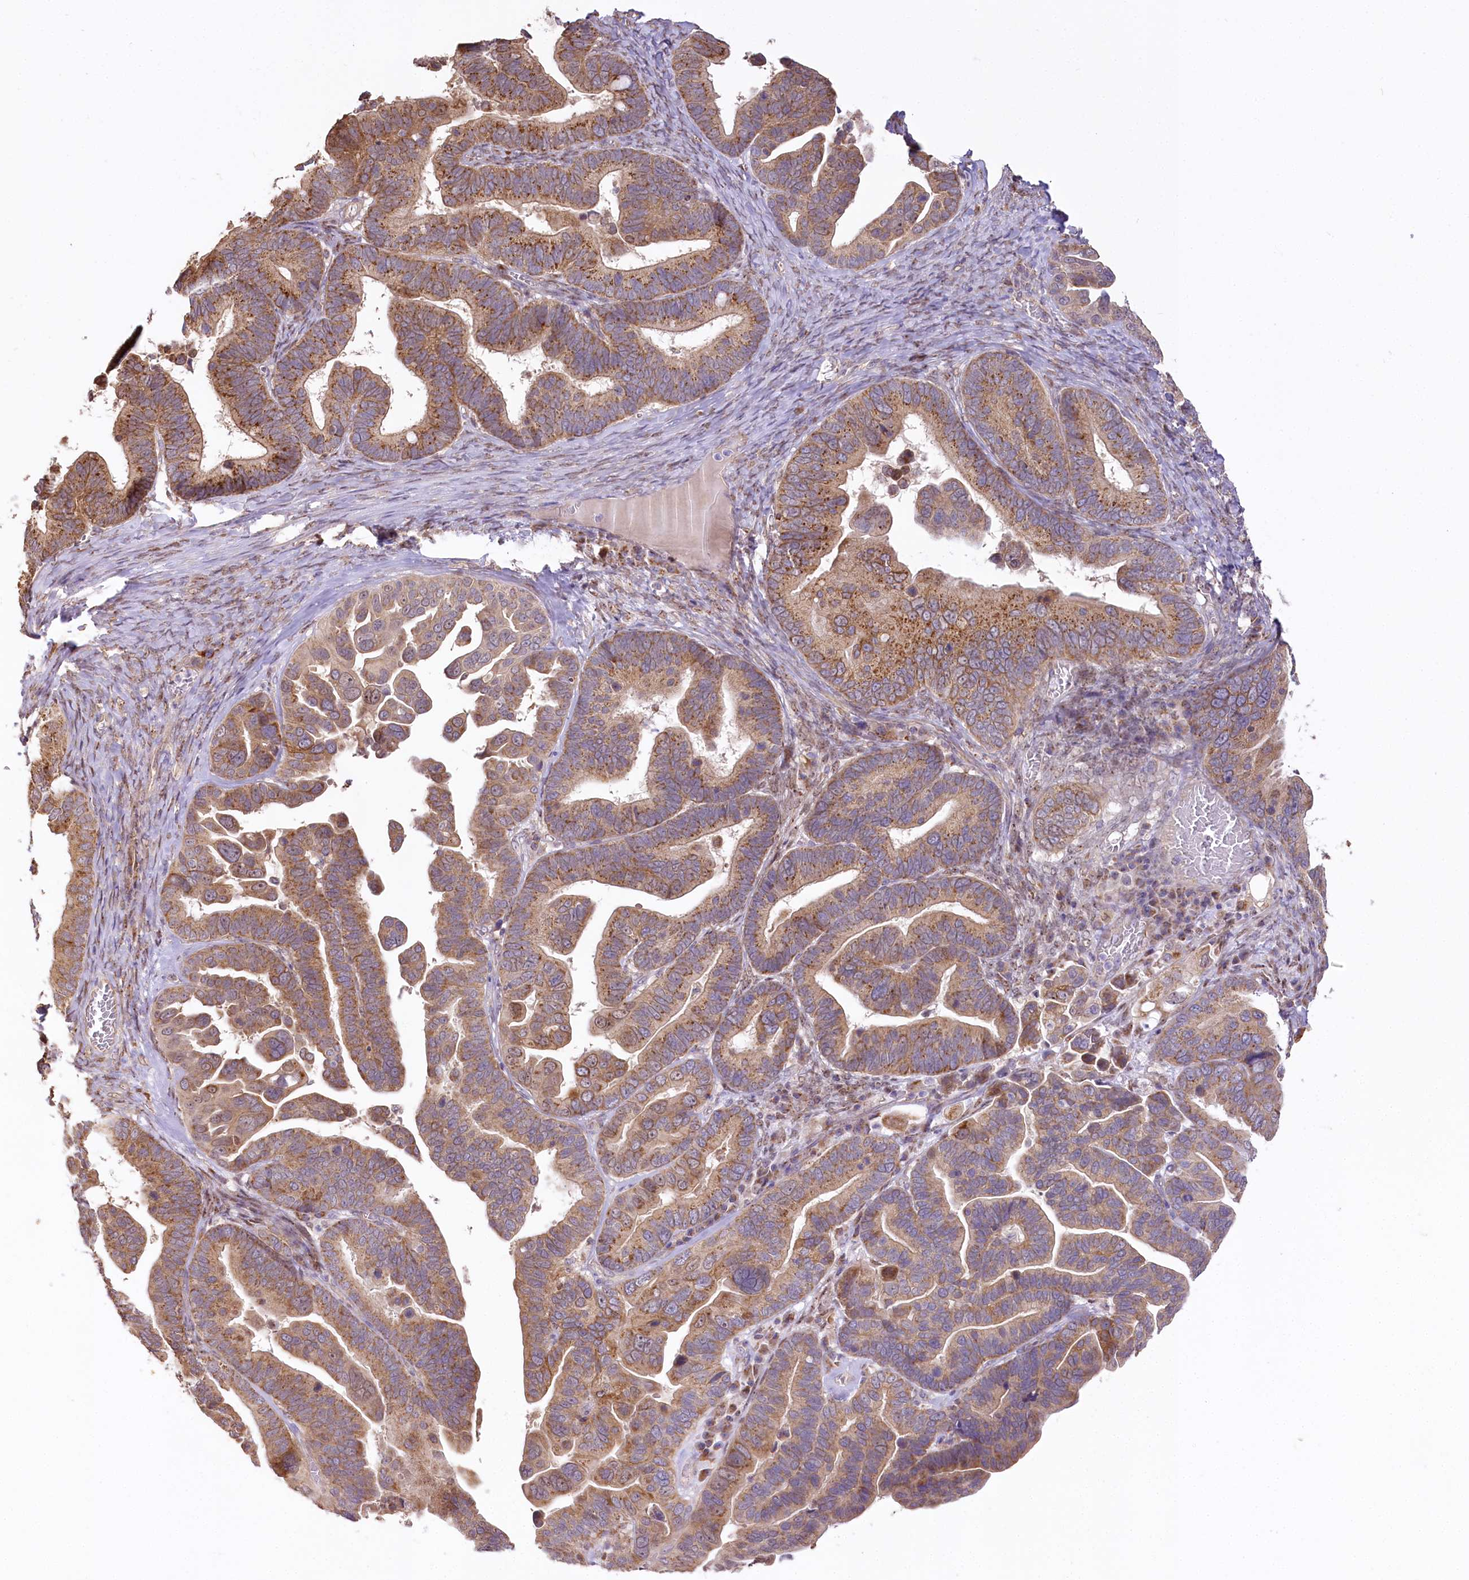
{"staining": {"intensity": "moderate", "quantity": ">75%", "location": "cytoplasmic/membranous"}, "tissue": "ovarian cancer", "cell_type": "Tumor cells", "image_type": "cancer", "snomed": [{"axis": "morphology", "description": "Cystadenocarcinoma, serous, NOS"}, {"axis": "topography", "description": "Ovary"}], "caption": "Immunohistochemical staining of human ovarian cancer (serous cystadenocarcinoma) shows medium levels of moderate cytoplasmic/membranous staining in about >75% of tumor cells.", "gene": "ZNF226", "patient": {"sex": "female", "age": 56}}